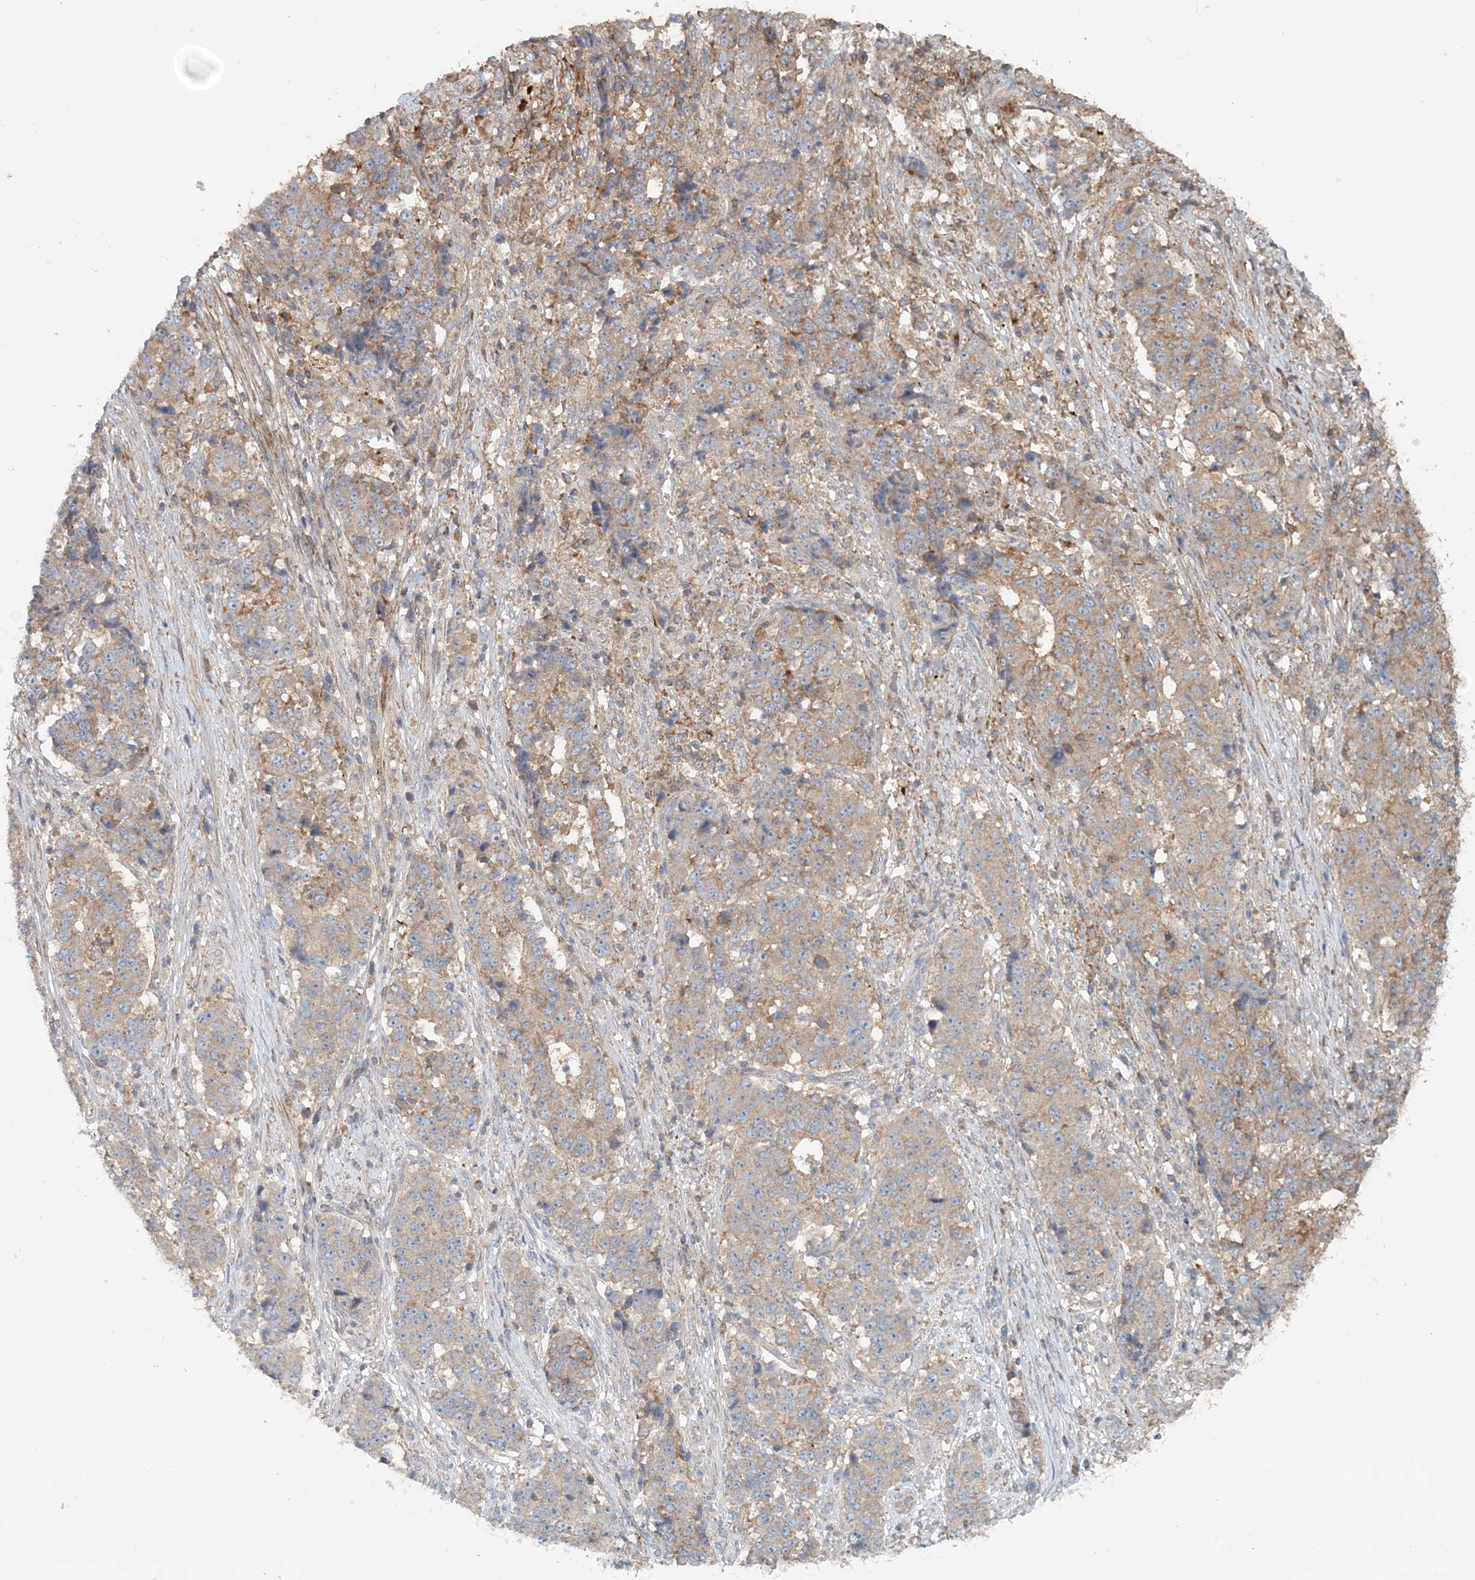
{"staining": {"intensity": "weak", "quantity": "25%-75%", "location": "cytoplasmic/membranous"}, "tissue": "stomach cancer", "cell_type": "Tumor cells", "image_type": "cancer", "snomed": [{"axis": "morphology", "description": "Adenocarcinoma, NOS"}, {"axis": "topography", "description": "Stomach"}], "caption": "High-magnification brightfield microscopy of stomach adenocarcinoma stained with DAB (brown) and counterstained with hematoxylin (blue). tumor cells exhibit weak cytoplasmic/membranous staining is present in approximately25%-75% of cells. The staining was performed using DAB (3,3'-diaminobenzidine), with brown indicating positive protein expression. Nuclei are stained blue with hematoxylin.", "gene": "MMUT", "patient": {"sex": "male", "age": 59}}